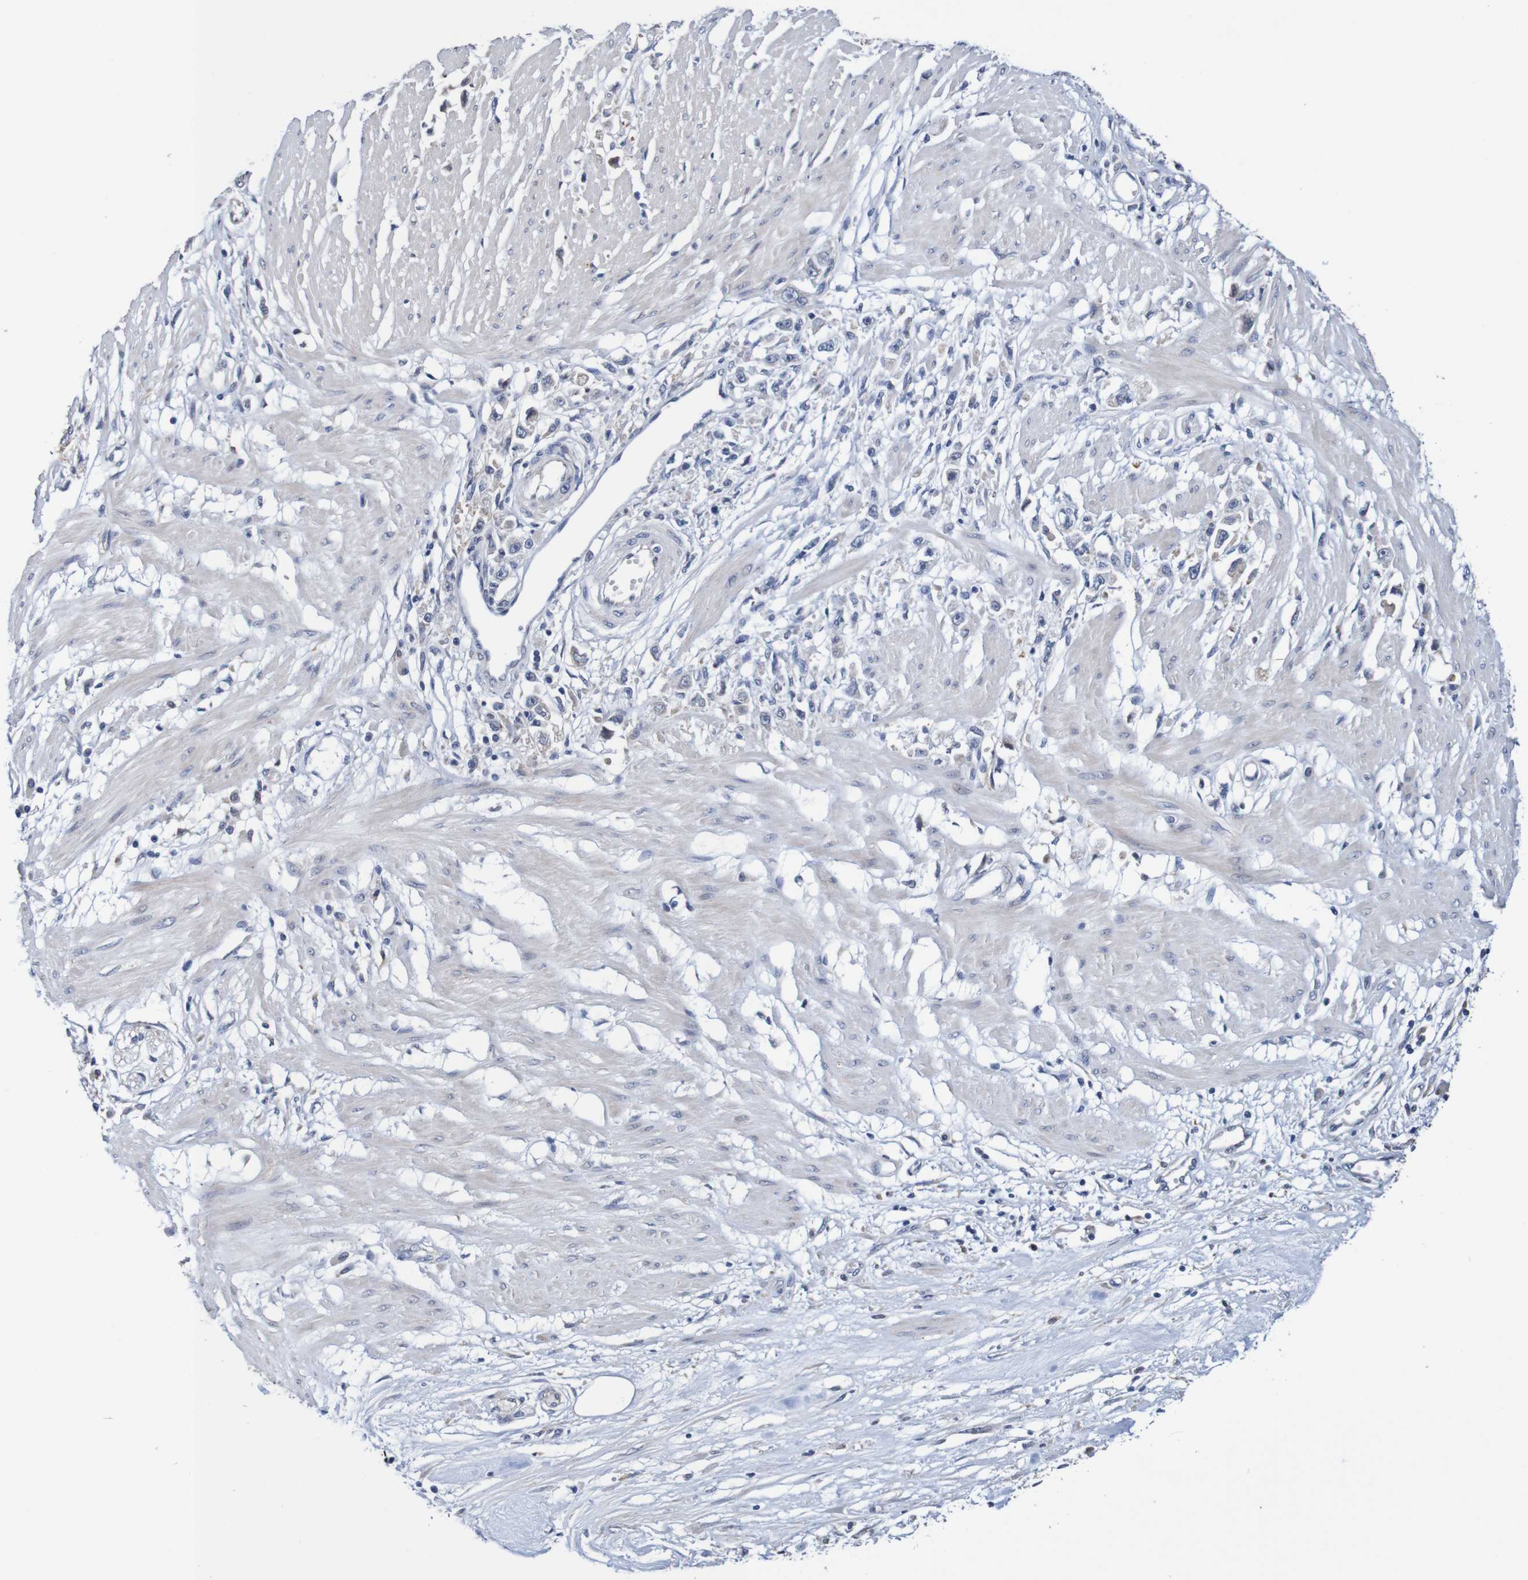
{"staining": {"intensity": "negative", "quantity": "none", "location": "none"}, "tissue": "stomach cancer", "cell_type": "Tumor cells", "image_type": "cancer", "snomed": [{"axis": "morphology", "description": "Adenocarcinoma, NOS"}, {"axis": "topography", "description": "Stomach"}], "caption": "Immunohistochemistry (IHC) micrograph of neoplastic tissue: human stomach cancer stained with DAB (3,3'-diaminobenzidine) shows no significant protein staining in tumor cells. (Stains: DAB (3,3'-diaminobenzidine) immunohistochemistry (IHC) with hematoxylin counter stain, Microscopy: brightfield microscopy at high magnification).", "gene": "FIBP", "patient": {"sex": "female", "age": 59}}